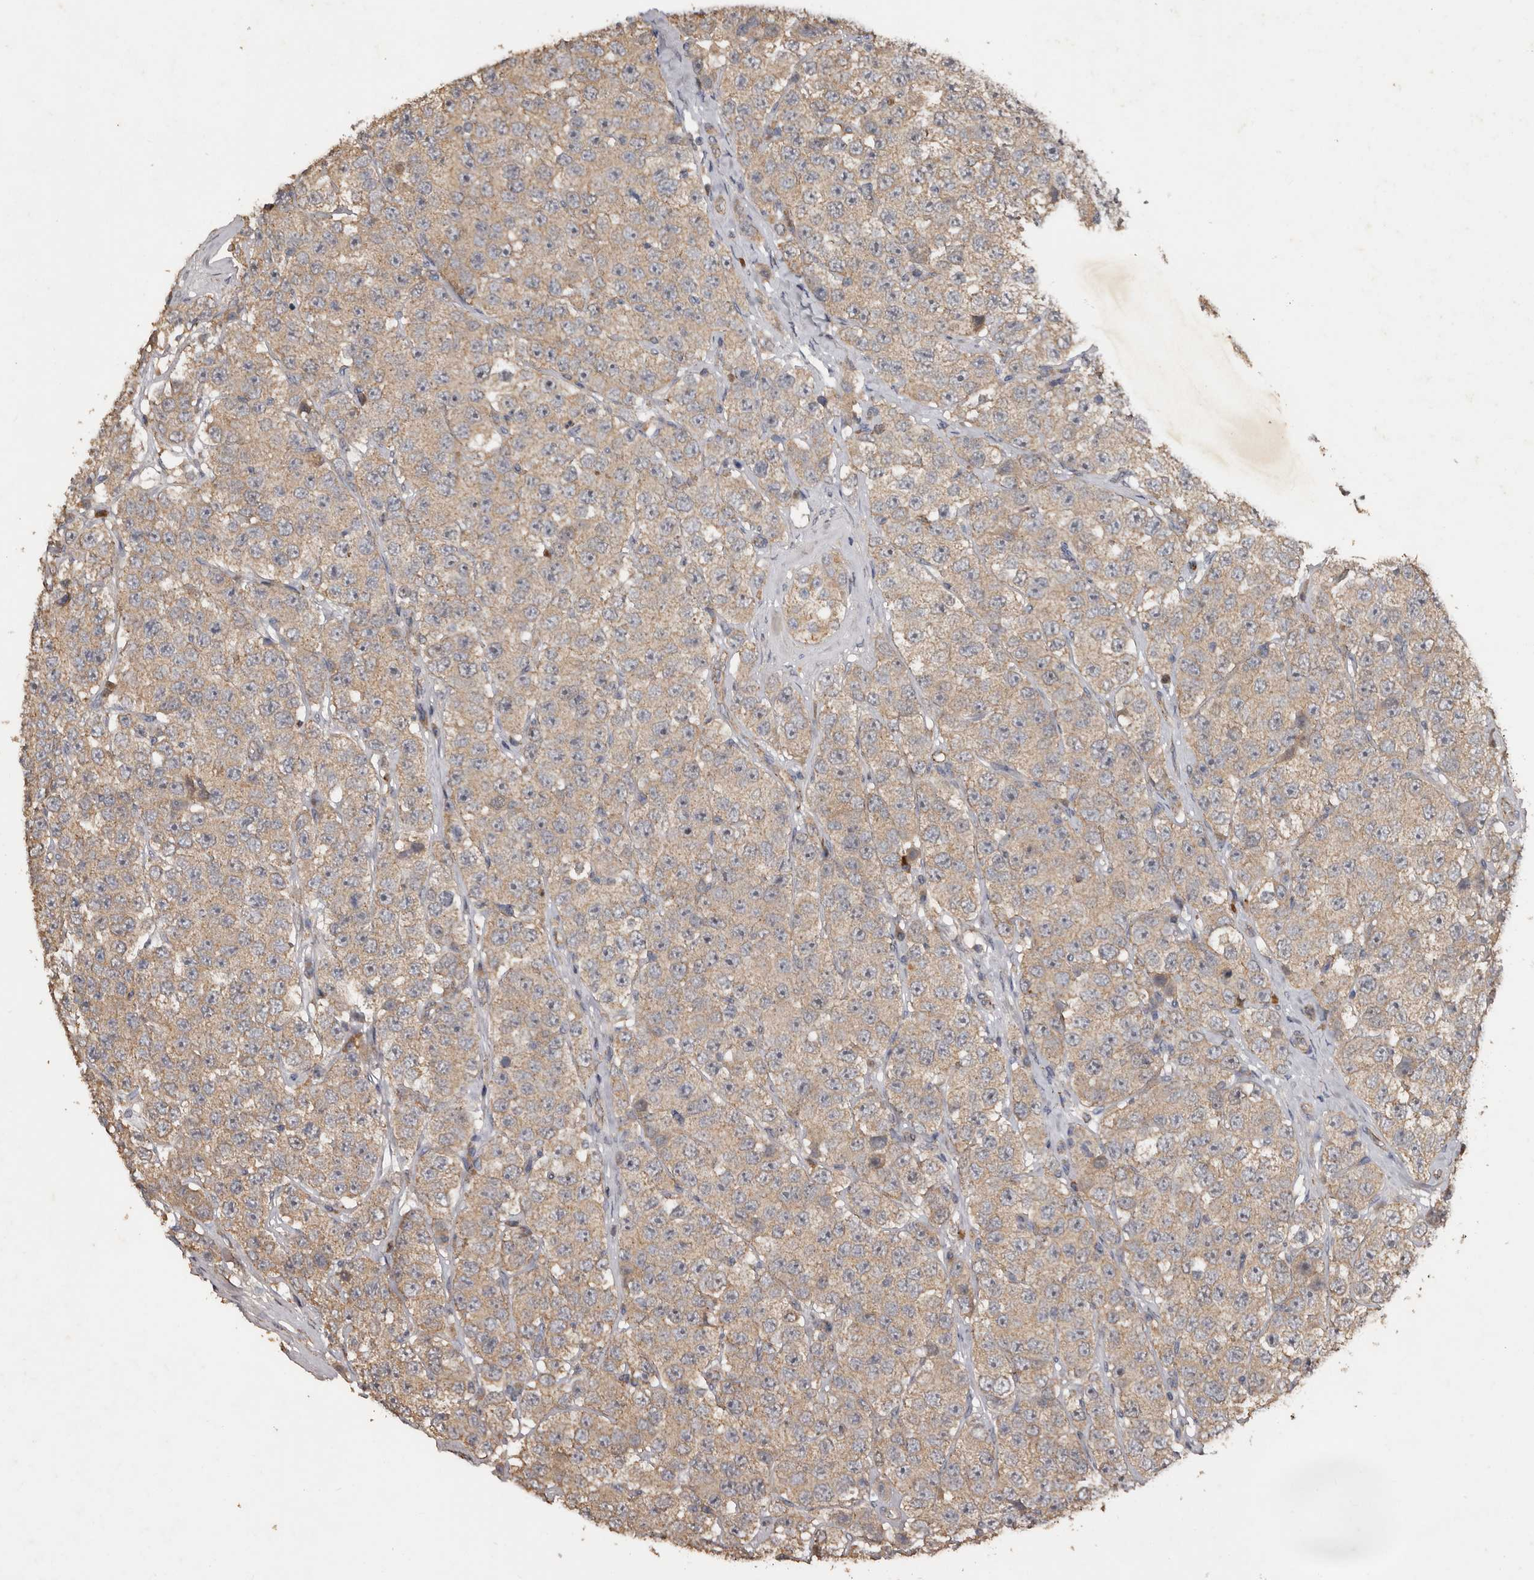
{"staining": {"intensity": "weak", "quantity": ">75%", "location": "cytoplasmic/membranous"}, "tissue": "testis cancer", "cell_type": "Tumor cells", "image_type": "cancer", "snomed": [{"axis": "morphology", "description": "Seminoma, NOS"}, {"axis": "topography", "description": "Testis"}], "caption": "DAB (3,3'-diaminobenzidine) immunohistochemical staining of testis seminoma shows weak cytoplasmic/membranous protein staining in about >75% of tumor cells.", "gene": "HYAL4", "patient": {"sex": "male", "age": 28}}